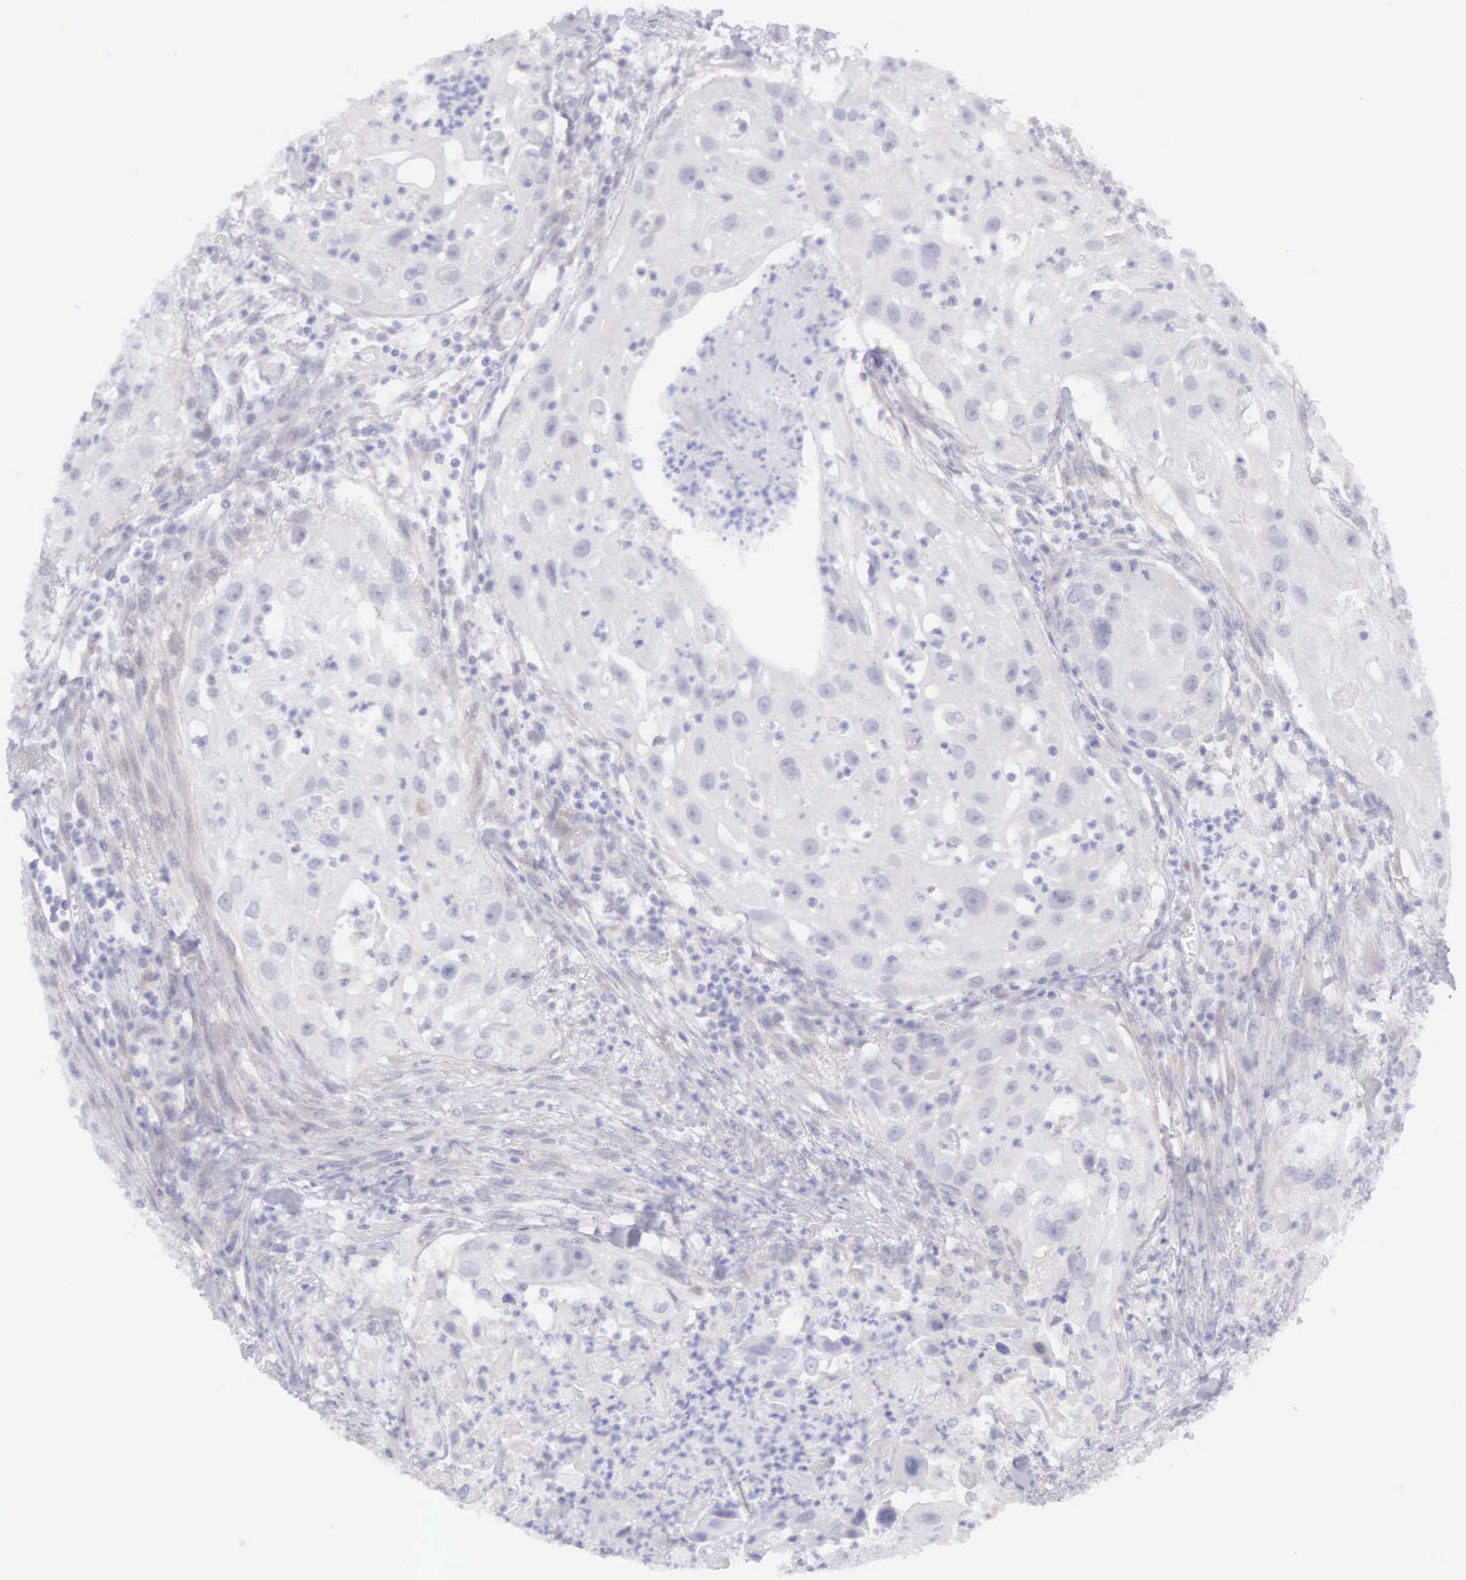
{"staining": {"intensity": "weak", "quantity": "<25%", "location": "cytoplasmic/membranous"}, "tissue": "head and neck cancer", "cell_type": "Tumor cells", "image_type": "cancer", "snomed": [{"axis": "morphology", "description": "Squamous cell carcinoma, NOS"}, {"axis": "topography", "description": "Head-Neck"}], "caption": "High power microscopy micrograph of an immunohistochemistry histopathology image of squamous cell carcinoma (head and neck), revealing no significant expression in tumor cells.", "gene": "ARFGAP3", "patient": {"sex": "male", "age": 64}}